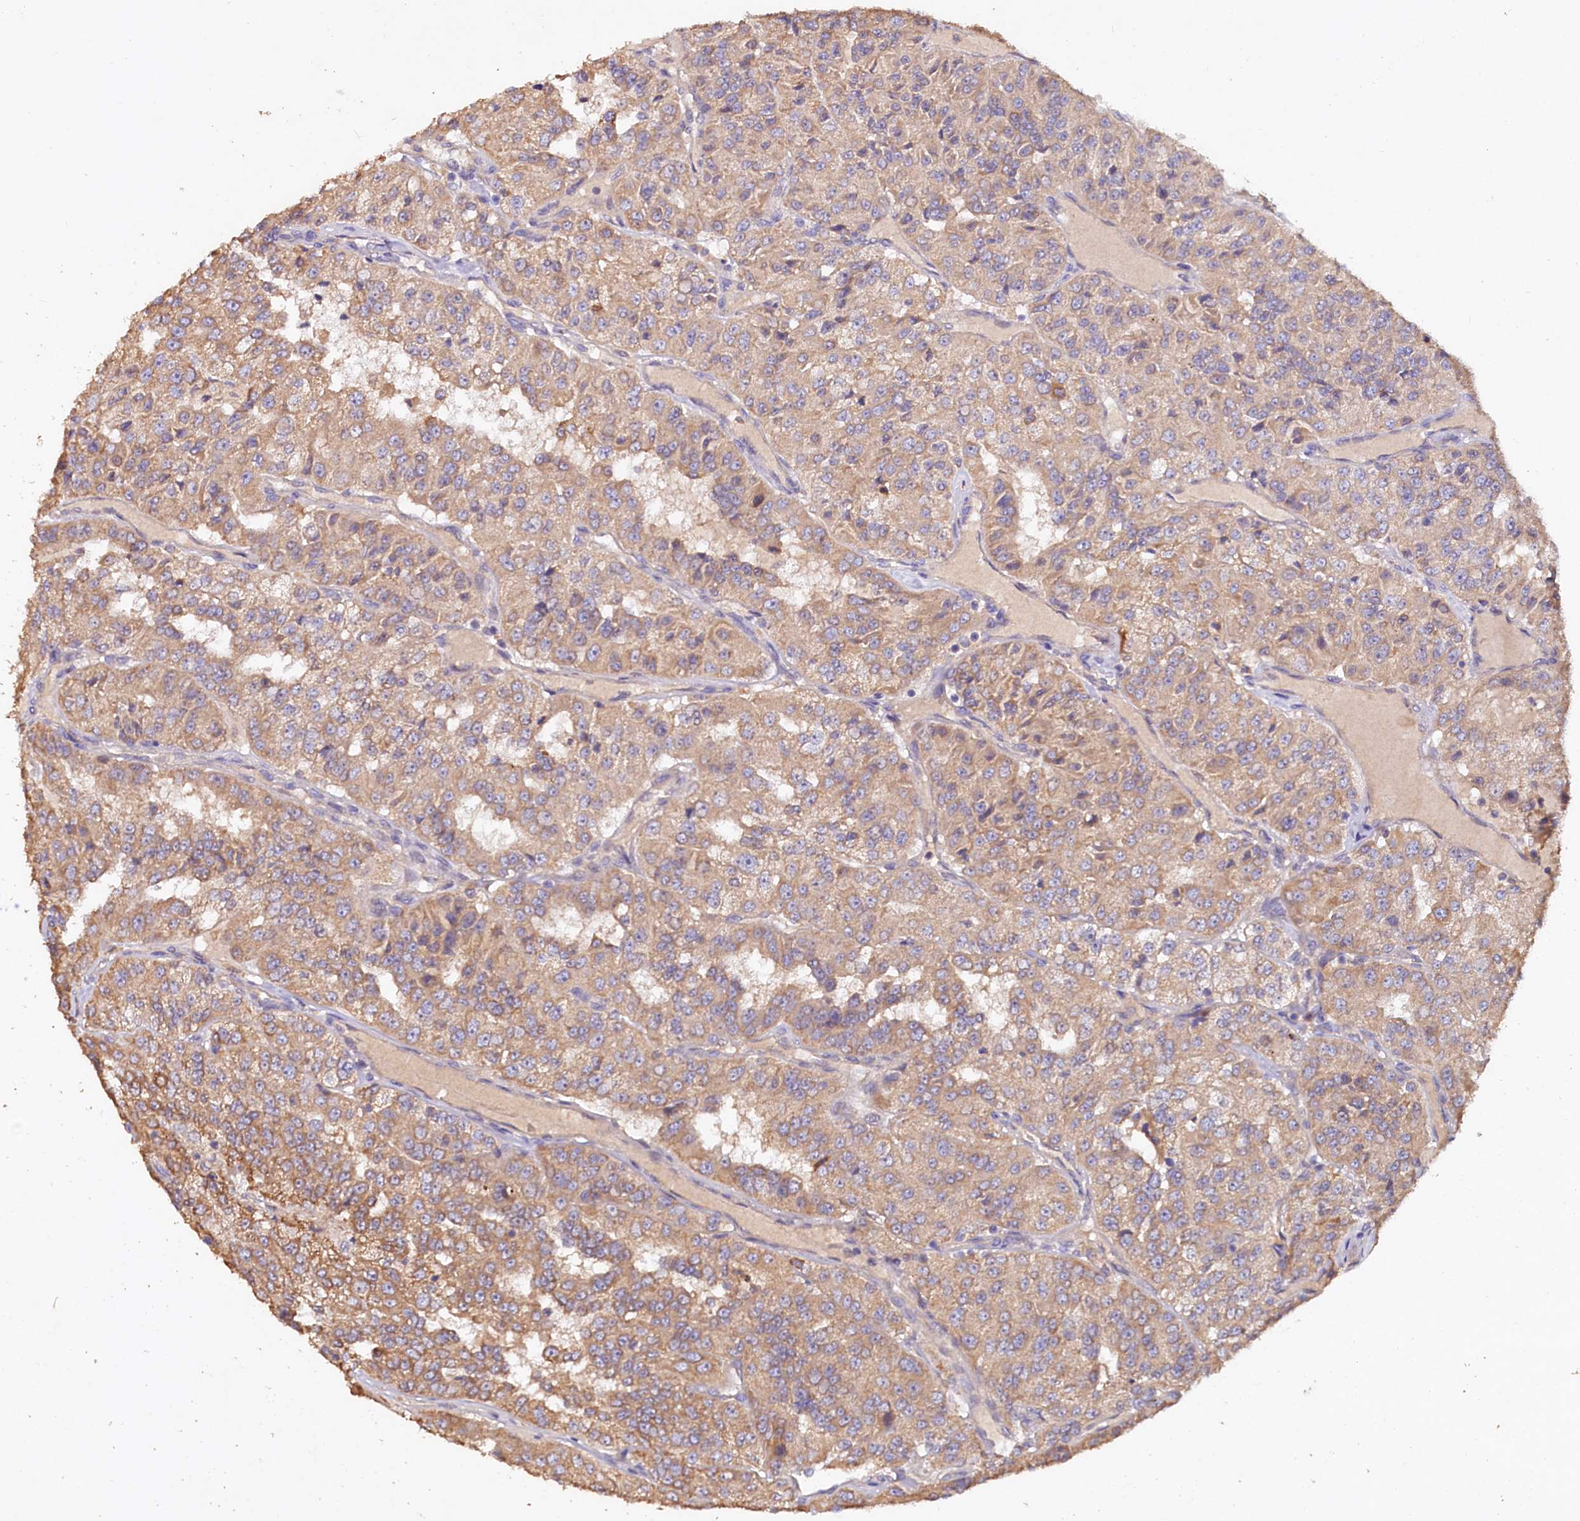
{"staining": {"intensity": "moderate", "quantity": "25%-75%", "location": "cytoplasmic/membranous"}, "tissue": "renal cancer", "cell_type": "Tumor cells", "image_type": "cancer", "snomed": [{"axis": "morphology", "description": "Adenocarcinoma, NOS"}, {"axis": "topography", "description": "Kidney"}], "caption": "High-power microscopy captured an IHC image of adenocarcinoma (renal), revealing moderate cytoplasmic/membranous positivity in about 25%-75% of tumor cells.", "gene": "ETFBKMT", "patient": {"sex": "female", "age": 63}}